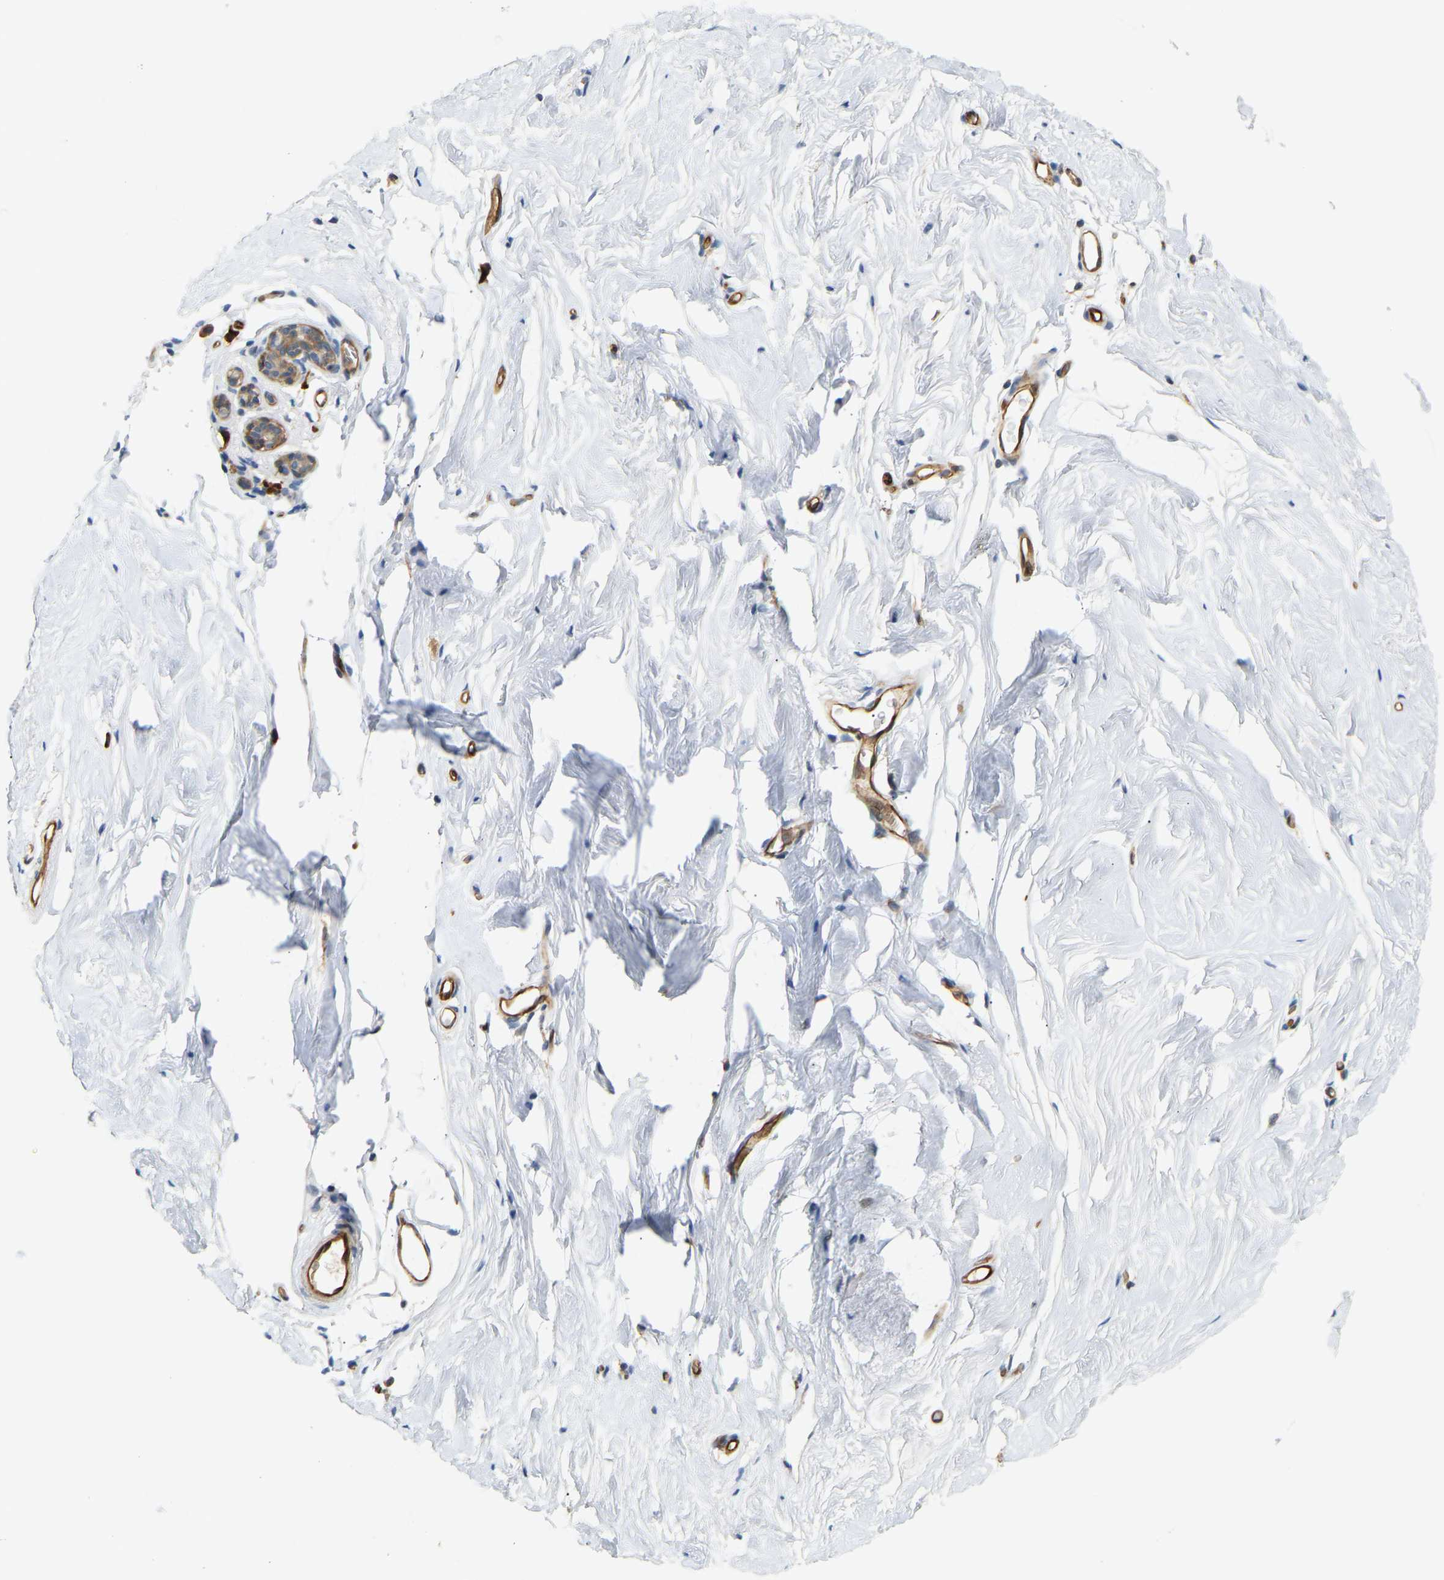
{"staining": {"intensity": "negative", "quantity": "none", "location": "none"}, "tissue": "breast", "cell_type": "Adipocytes", "image_type": "normal", "snomed": [{"axis": "morphology", "description": "Normal tissue, NOS"}, {"axis": "topography", "description": "Breast"}], "caption": "A high-resolution micrograph shows immunohistochemistry (IHC) staining of benign breast, which reveals no significant expression in adipocytes.", "gene": "PLCG2", "patient": {"sex": "female", "age": 62}}